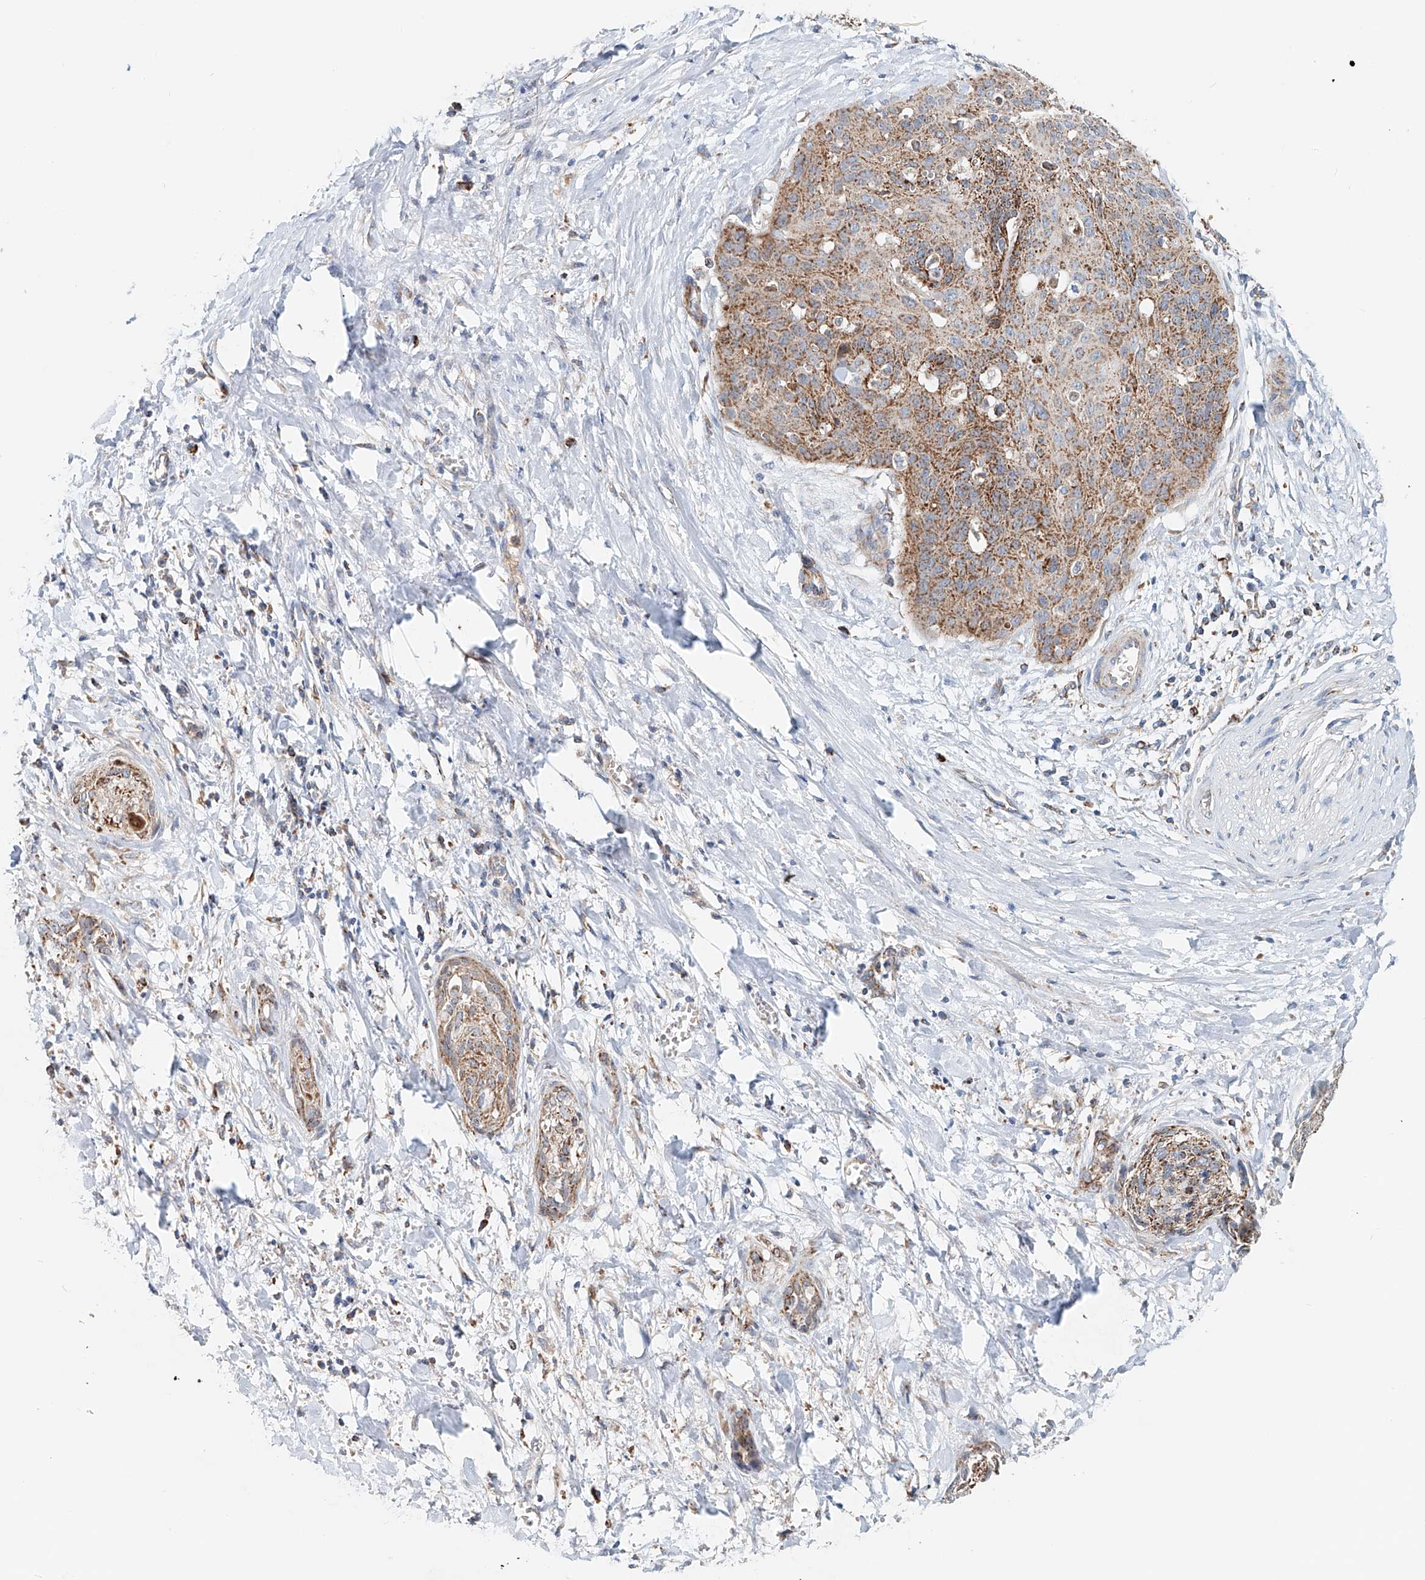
{"staining": {"intensity": "moderate", "quantity": ">75%", "location": "cytoplasmic/membranous"}, "tissue": "cervical cancer", "cell_type": "Tumor cells", "image_type": "cancer", "snomed": [{"axis": "morphology", "description": "Squamous cell carcinoma, NOS"}, {"axis": "topography", "description": "Cervix"}], "caption": "The photomicrograph demonstrates a brown stain indicating the presence of a protein in the cytoplasmic/membranous of tumor cells in cervical cancer (squamous cell carcinoma).", "gene": "CARD10", "patient": {"sex": "female", "age": 55}}